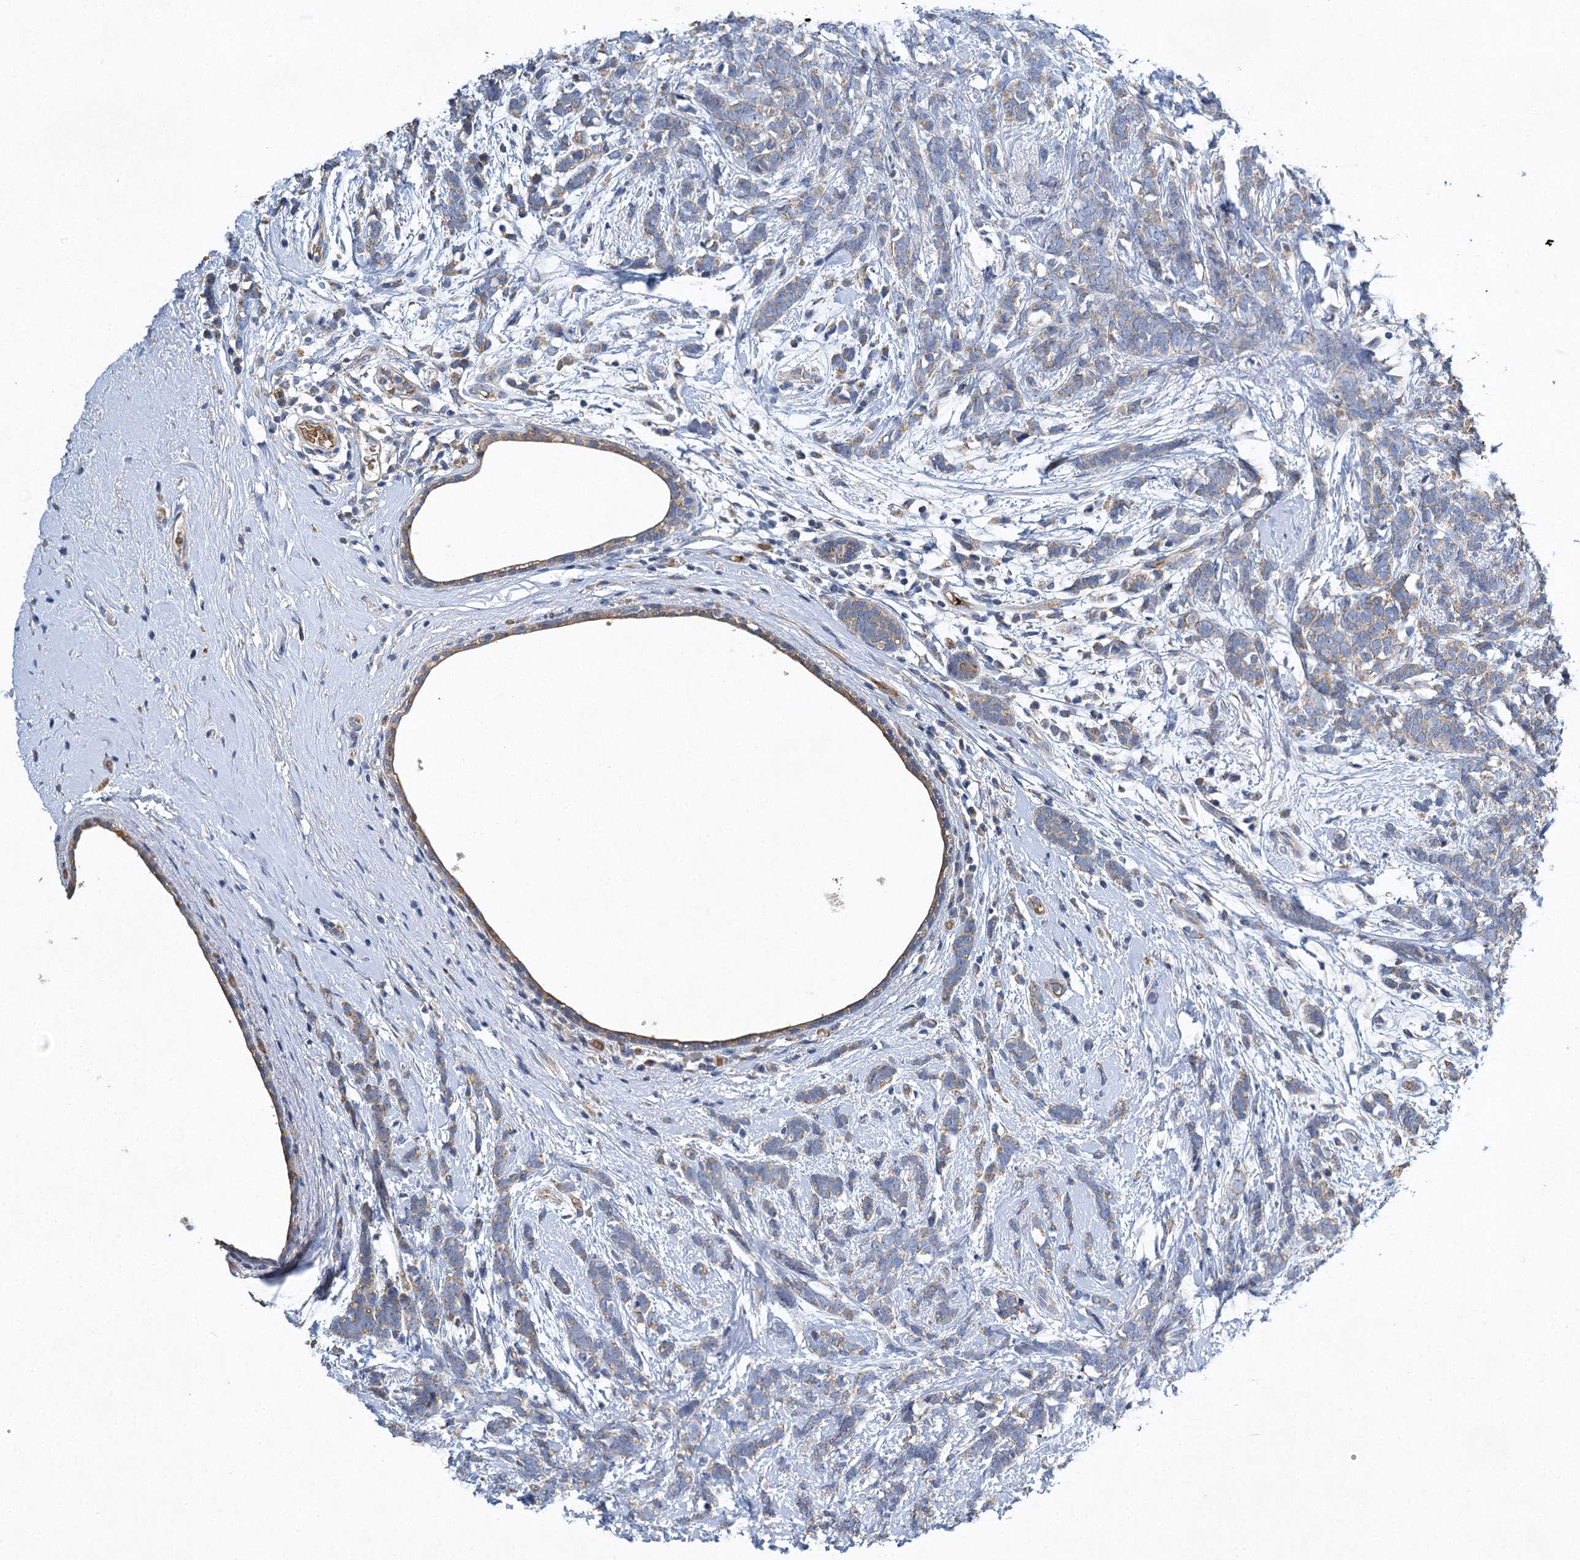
{"staining": {"intensity": "weak", "quantity": "<25%", "location": "cytoplasmic/membranous"}, "tissue": "breast cancer", "cell_type": "Tumor cells", "image_type": "cancer", "snomed": [{"axis": "morphology", "description": "Lobular carcinoma"}, {"axis": "topography", "description": "Breast"}], "caption": "Breast lobular carcinoma was stained to show a protein in brown. There is no significant positivity in tumor cells. The staining was performed using DAB to visualize the protein expression in brown, while the nuclei were stained in blue with hematoxylin (Magnification: 20x).", "gene": "BCS1L", "patient": {"sex": "female", "age": 58}}